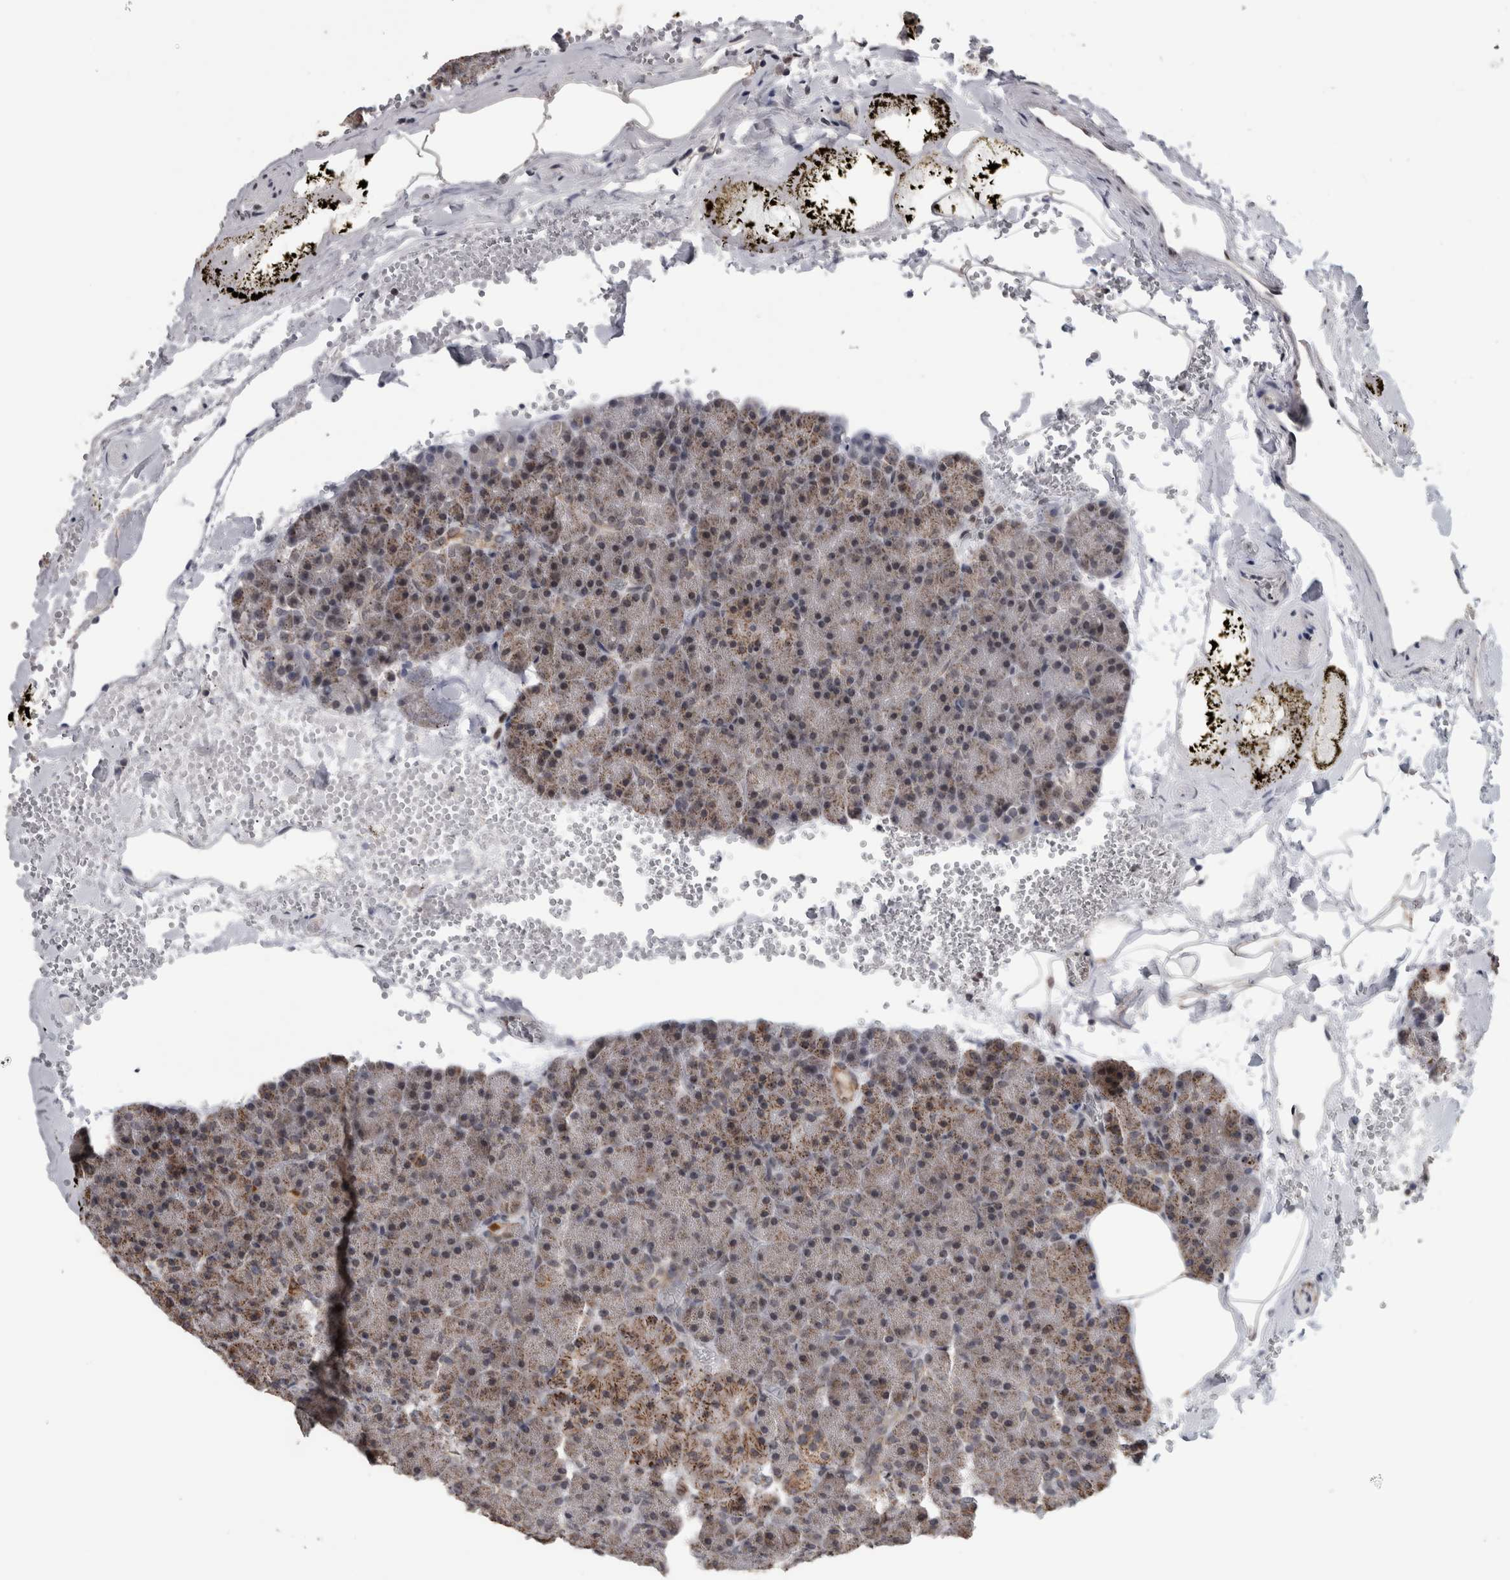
{"staining": {"intensity": "moderate", "quantity": "25%-75%", "location": "cytoplasmic/membranous"}, "tissue": "pancreas", "cell_type": "Exocrine glandular cells", "image_type": "normal", "snomed": [{"axis": "morphology", "description": "Normal tissue, NOS"}, {"axis": "morphology", "description": "Carcinoid, malignant, NOS"}, {"axis": "topography", "description": "Pancreas"}], "caption": "This image exhibits immunohistochemistry staining of normal pancreas, with medium moderate cytoplasmic/membranous expression in approximately 25%-75% of exocrine glandular cells.", "gene": "OR2K2", "patient": {"sex": "female", "age": 35}}